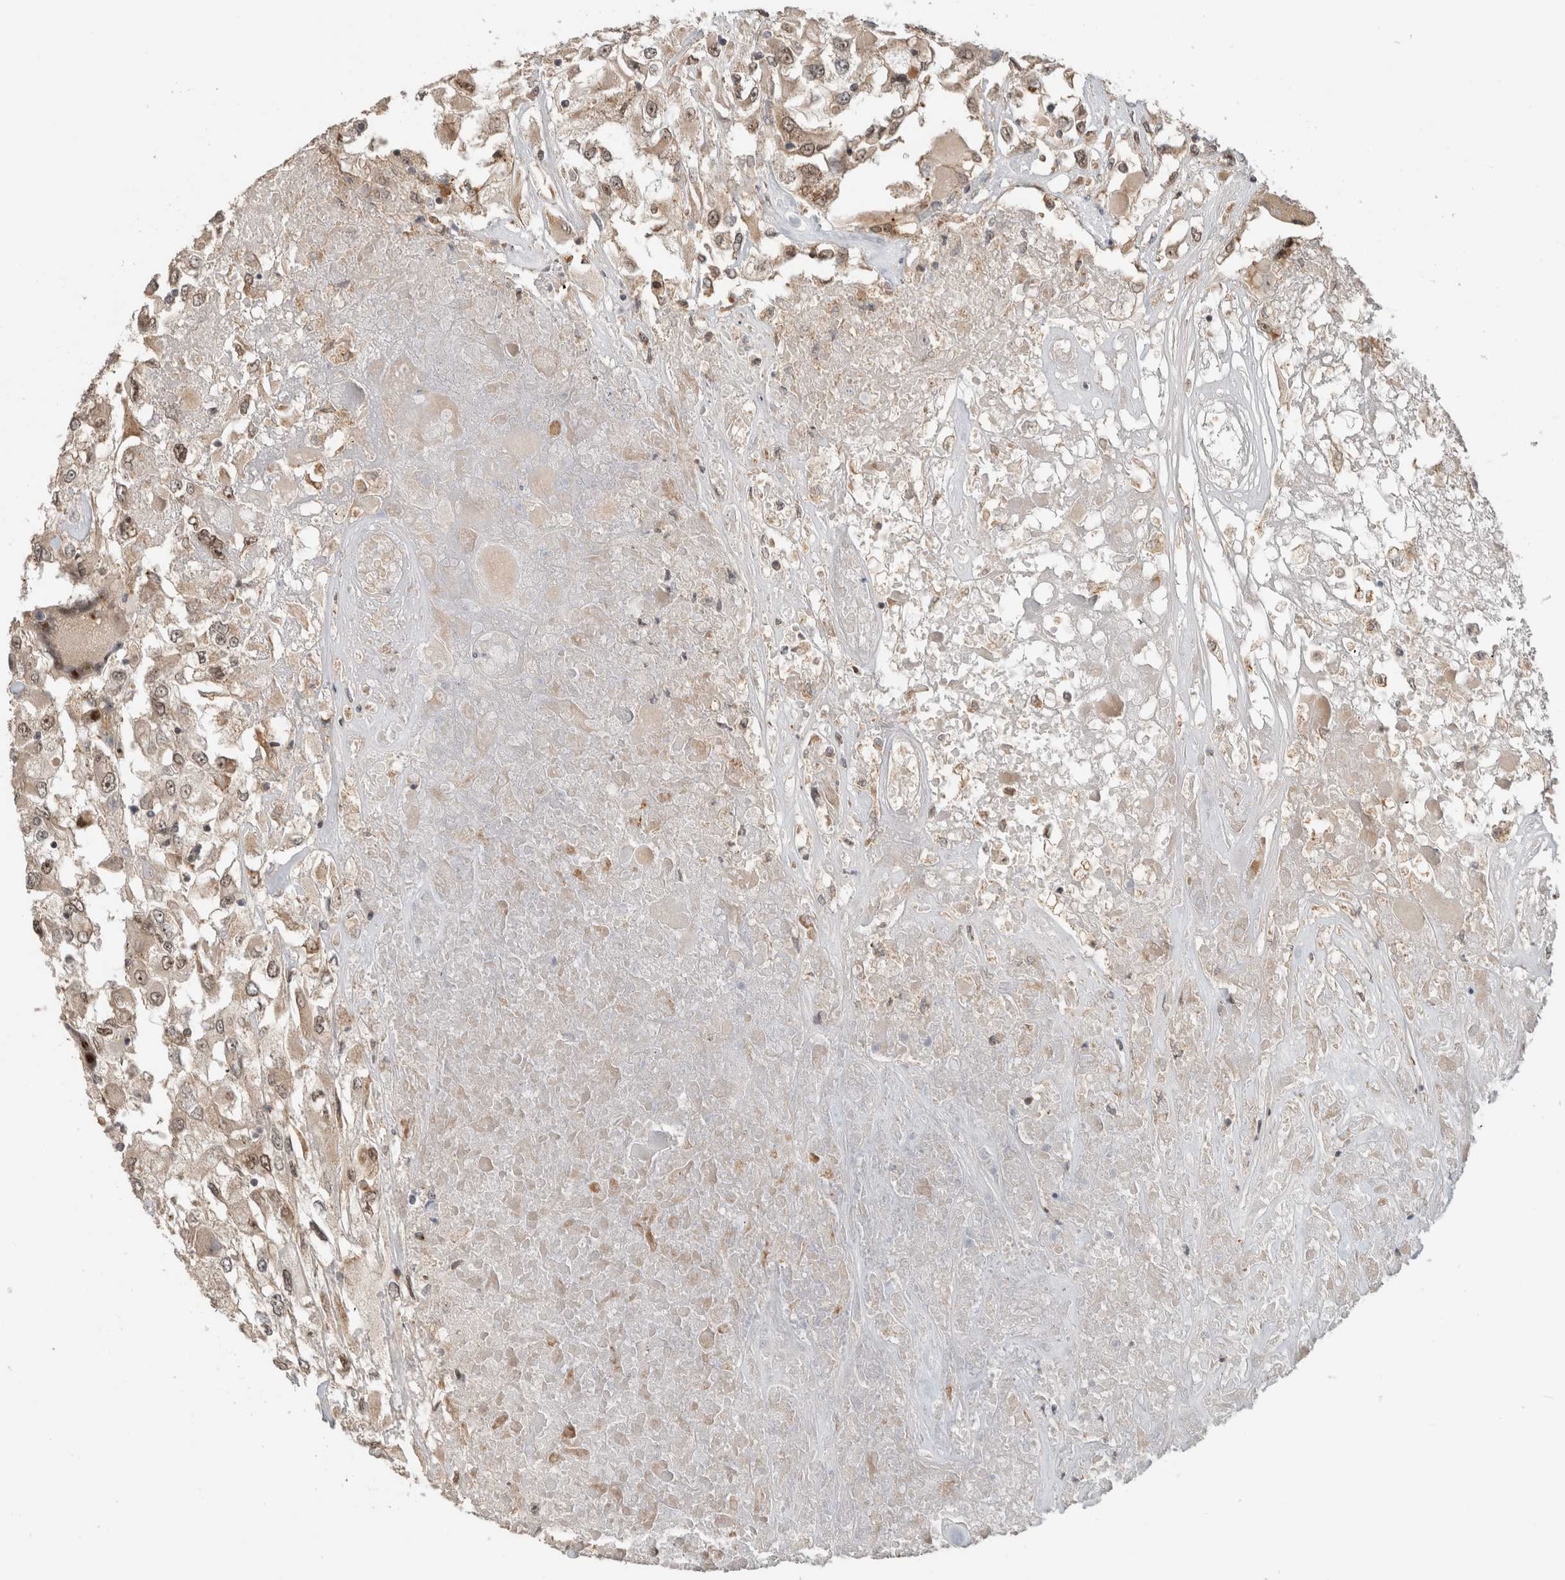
{"staining": {"intensity": "weak", "quantity": ">75%", "location": "nuclear"}, "tissue": "renal cancer", "cell_type": "Tumor cells", "image_type": "cancer", "snomed": [{"axis": "morphology", "description": "Adenocarcinoma, NOS"}, {"axis": "topography", "description": "Kidney"}], "caption": "Immunohistochemical staining of renal adenocarcinoma demonstrates weak nuclear protein staining in about >75% of tumor cells.", "gene": "WASF2", "patient": {"sex": "female", "age": 52}}